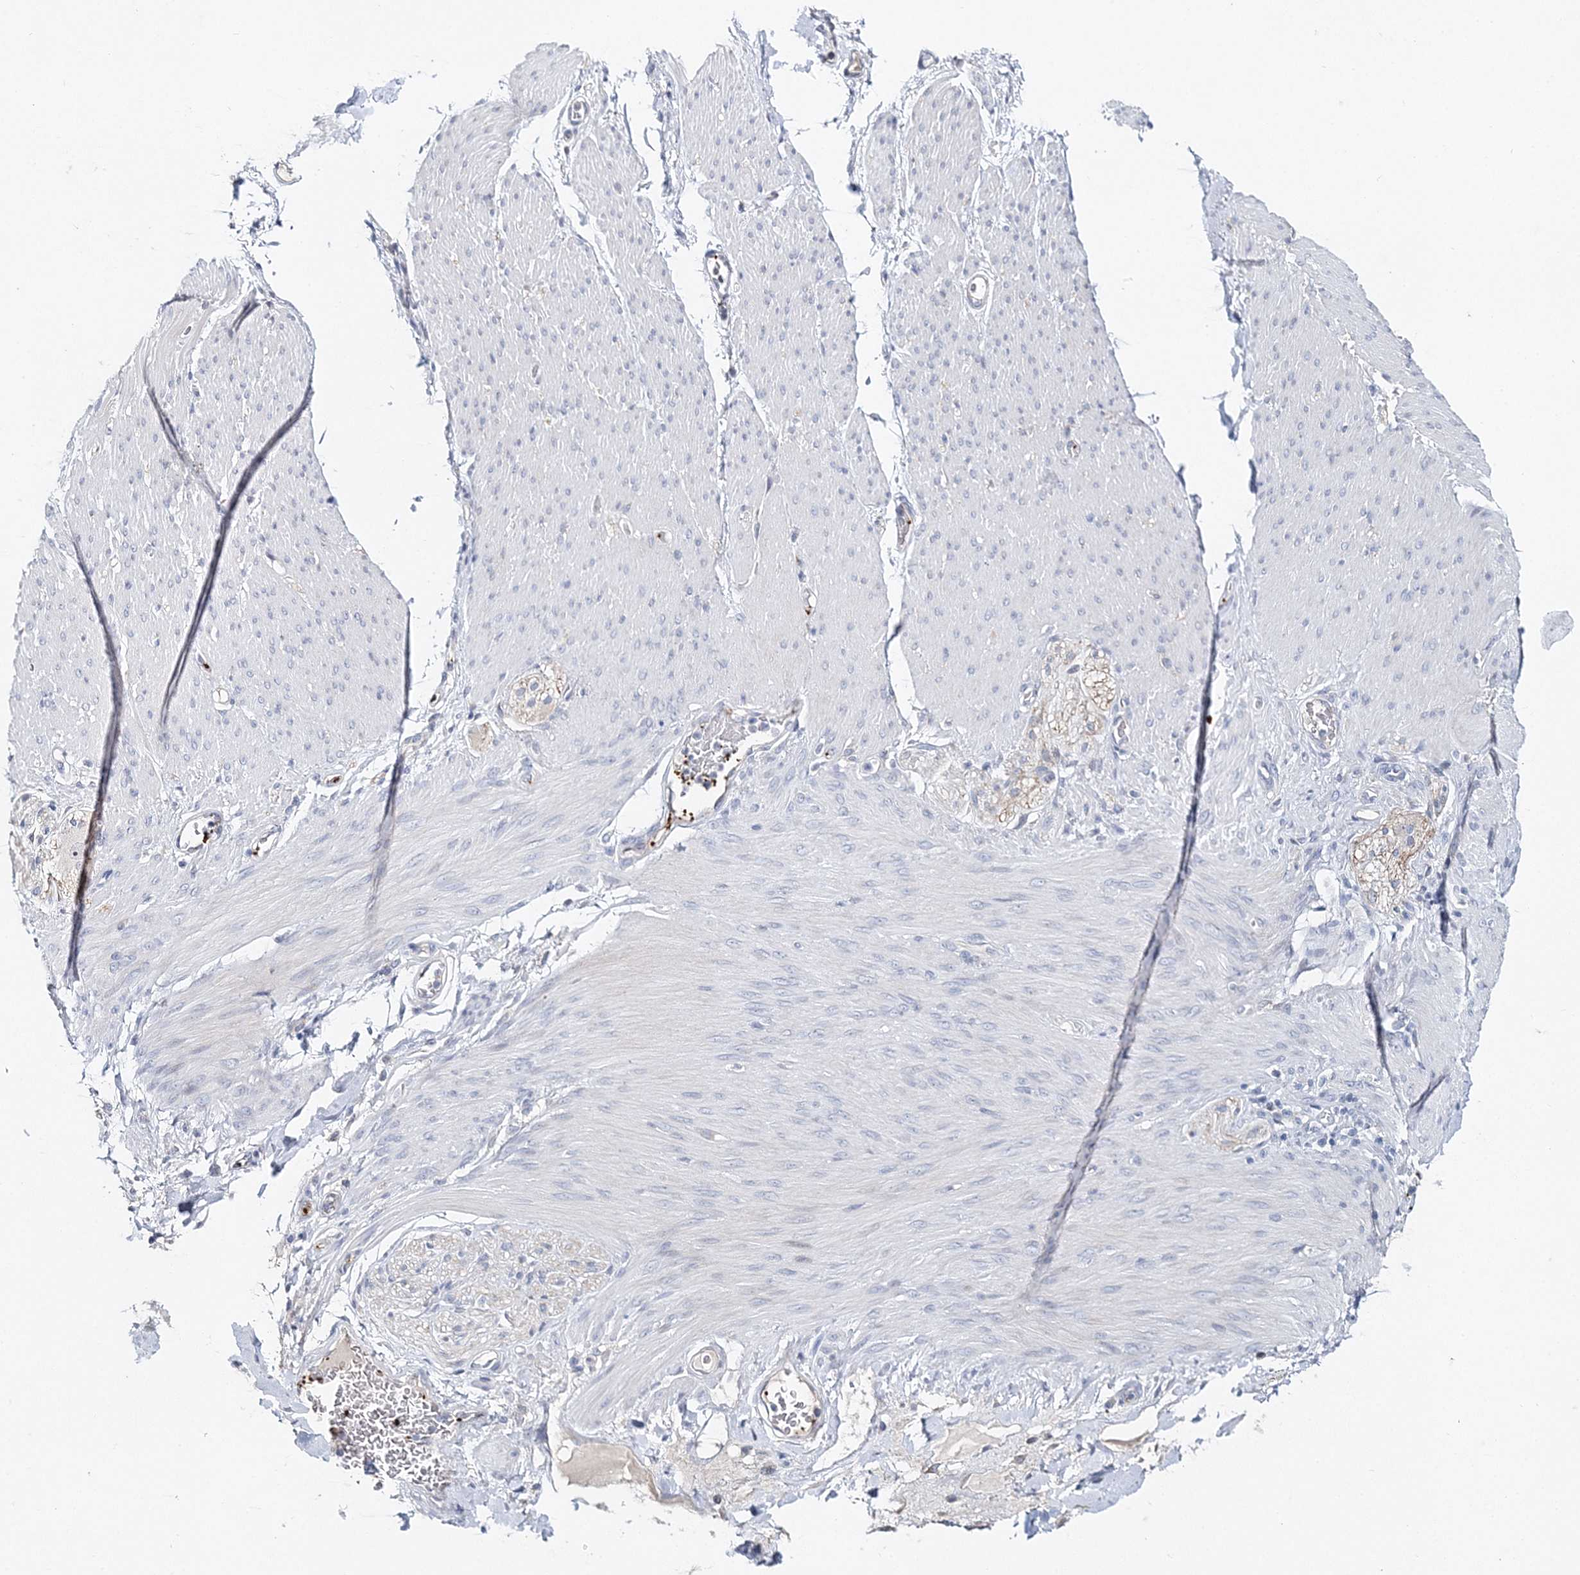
{"staining": {"intensity": "negative", "quantity": "none", "location": "none"}, "tissue": "adipose tissue", "cell_type": "Adipocytes", "image_type": "normal", "snomed": [{"axis": "morphology", "description": "Normal tissue, NOS"}, {"axis": "topography", "description": "Colon"}, {"axis": "topography", "description": "Peripheral nerve tissue"}], "caption": "The photomicrograph demonstrates no significant expression in adipocytes of adipose tissue.", "gene": "MYOZ2", "patient": {"sex": "female", "age": 61}}